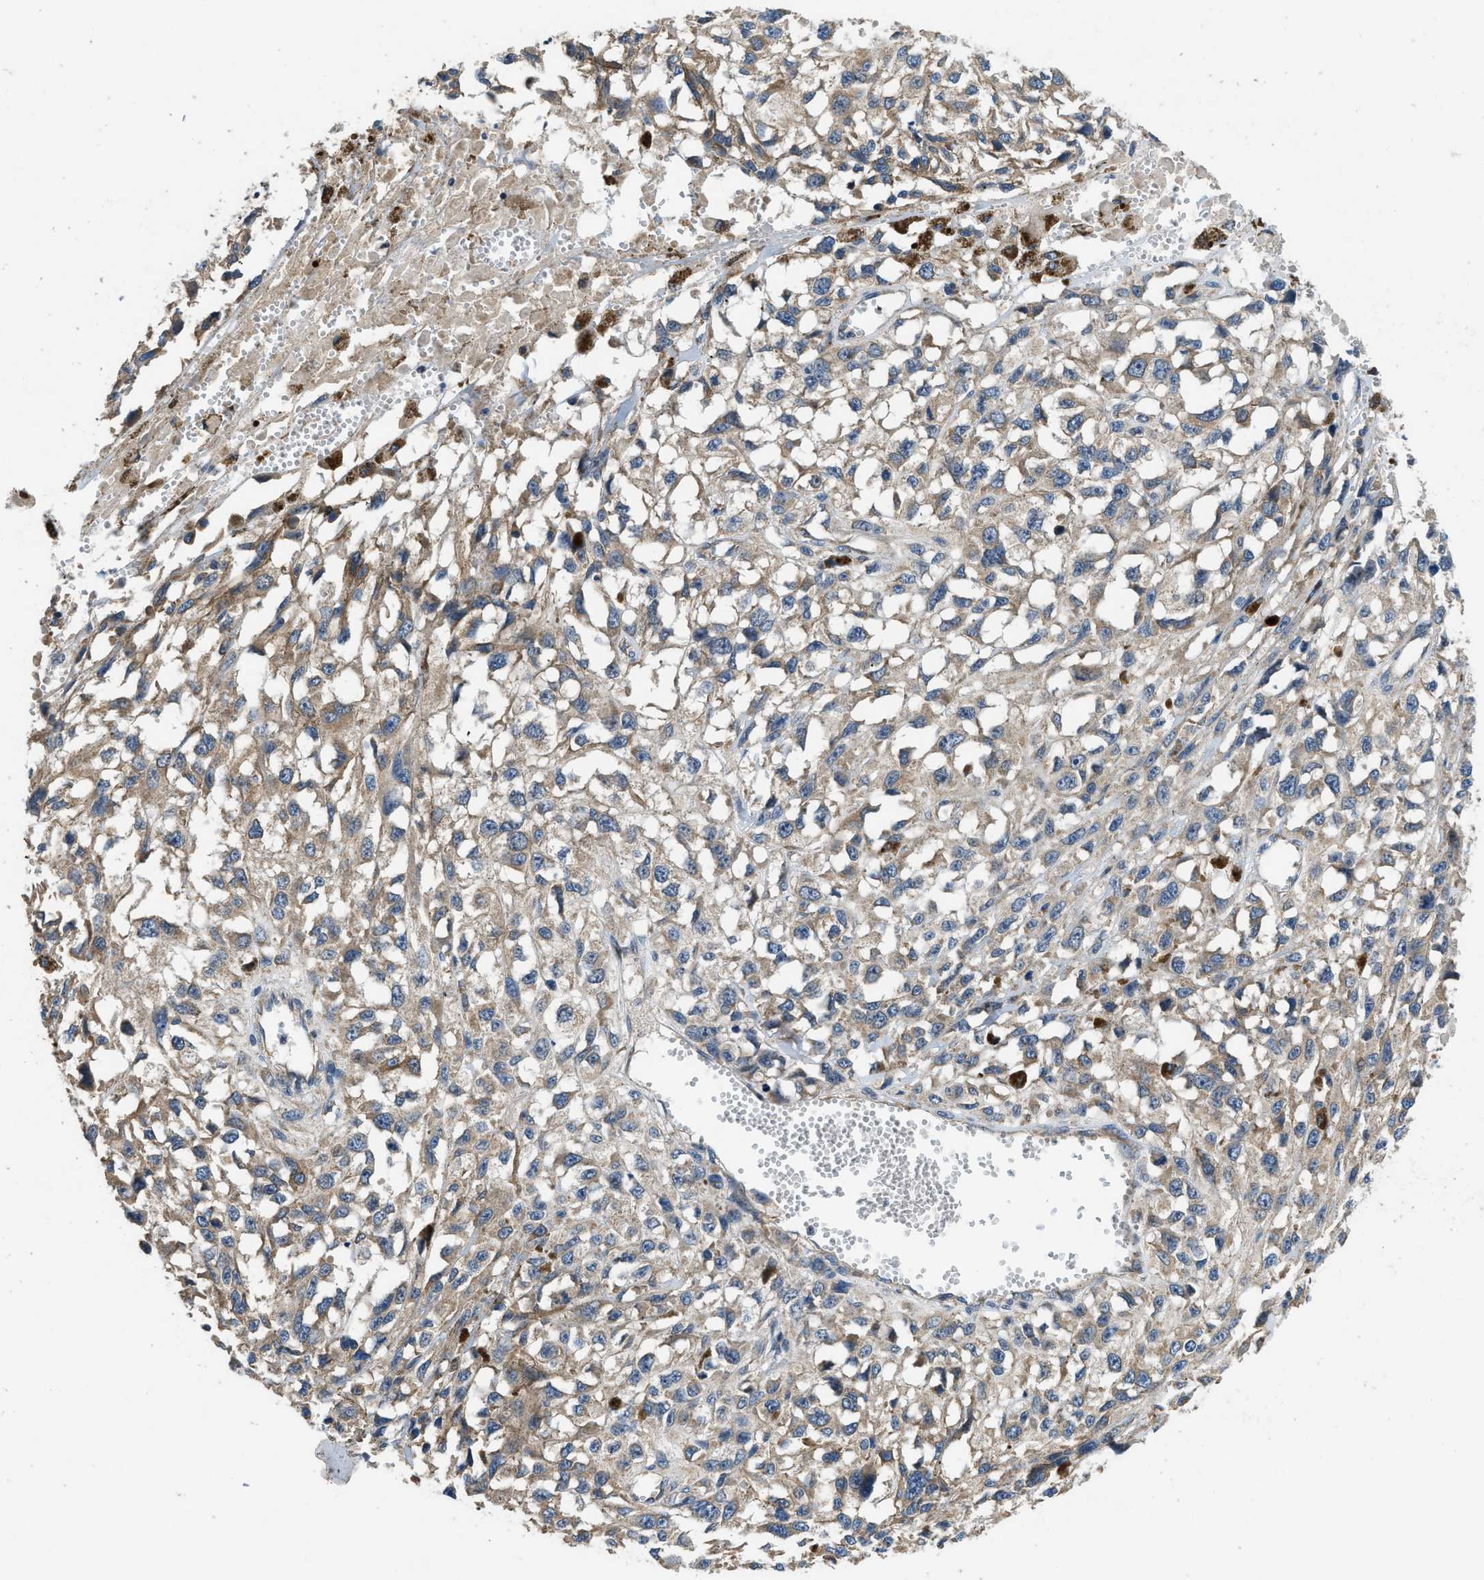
{"staining": {"intensity": "weak", "quantity": ">75%", "location": "cytoplasmic/membranous"}, "tissue": "melanoma", "cell_type": "Tumor cells", "image_type": "cancer", "snomed": [{"axis": "morphology", "description": "Malignant melanoma, Metastatic site"}, {"axis": "topography", "description": "Lymph node"}], "caption": "Immunohistochemical staining of melanoma shows weak cytoplasmic/membranous protein positivity in about >75% of tumor cells. (DAB = brown stain, brightfield microscopy at high magnification).", "gene": "SSH2", "patient": {"sex": "male", "age": 59}}